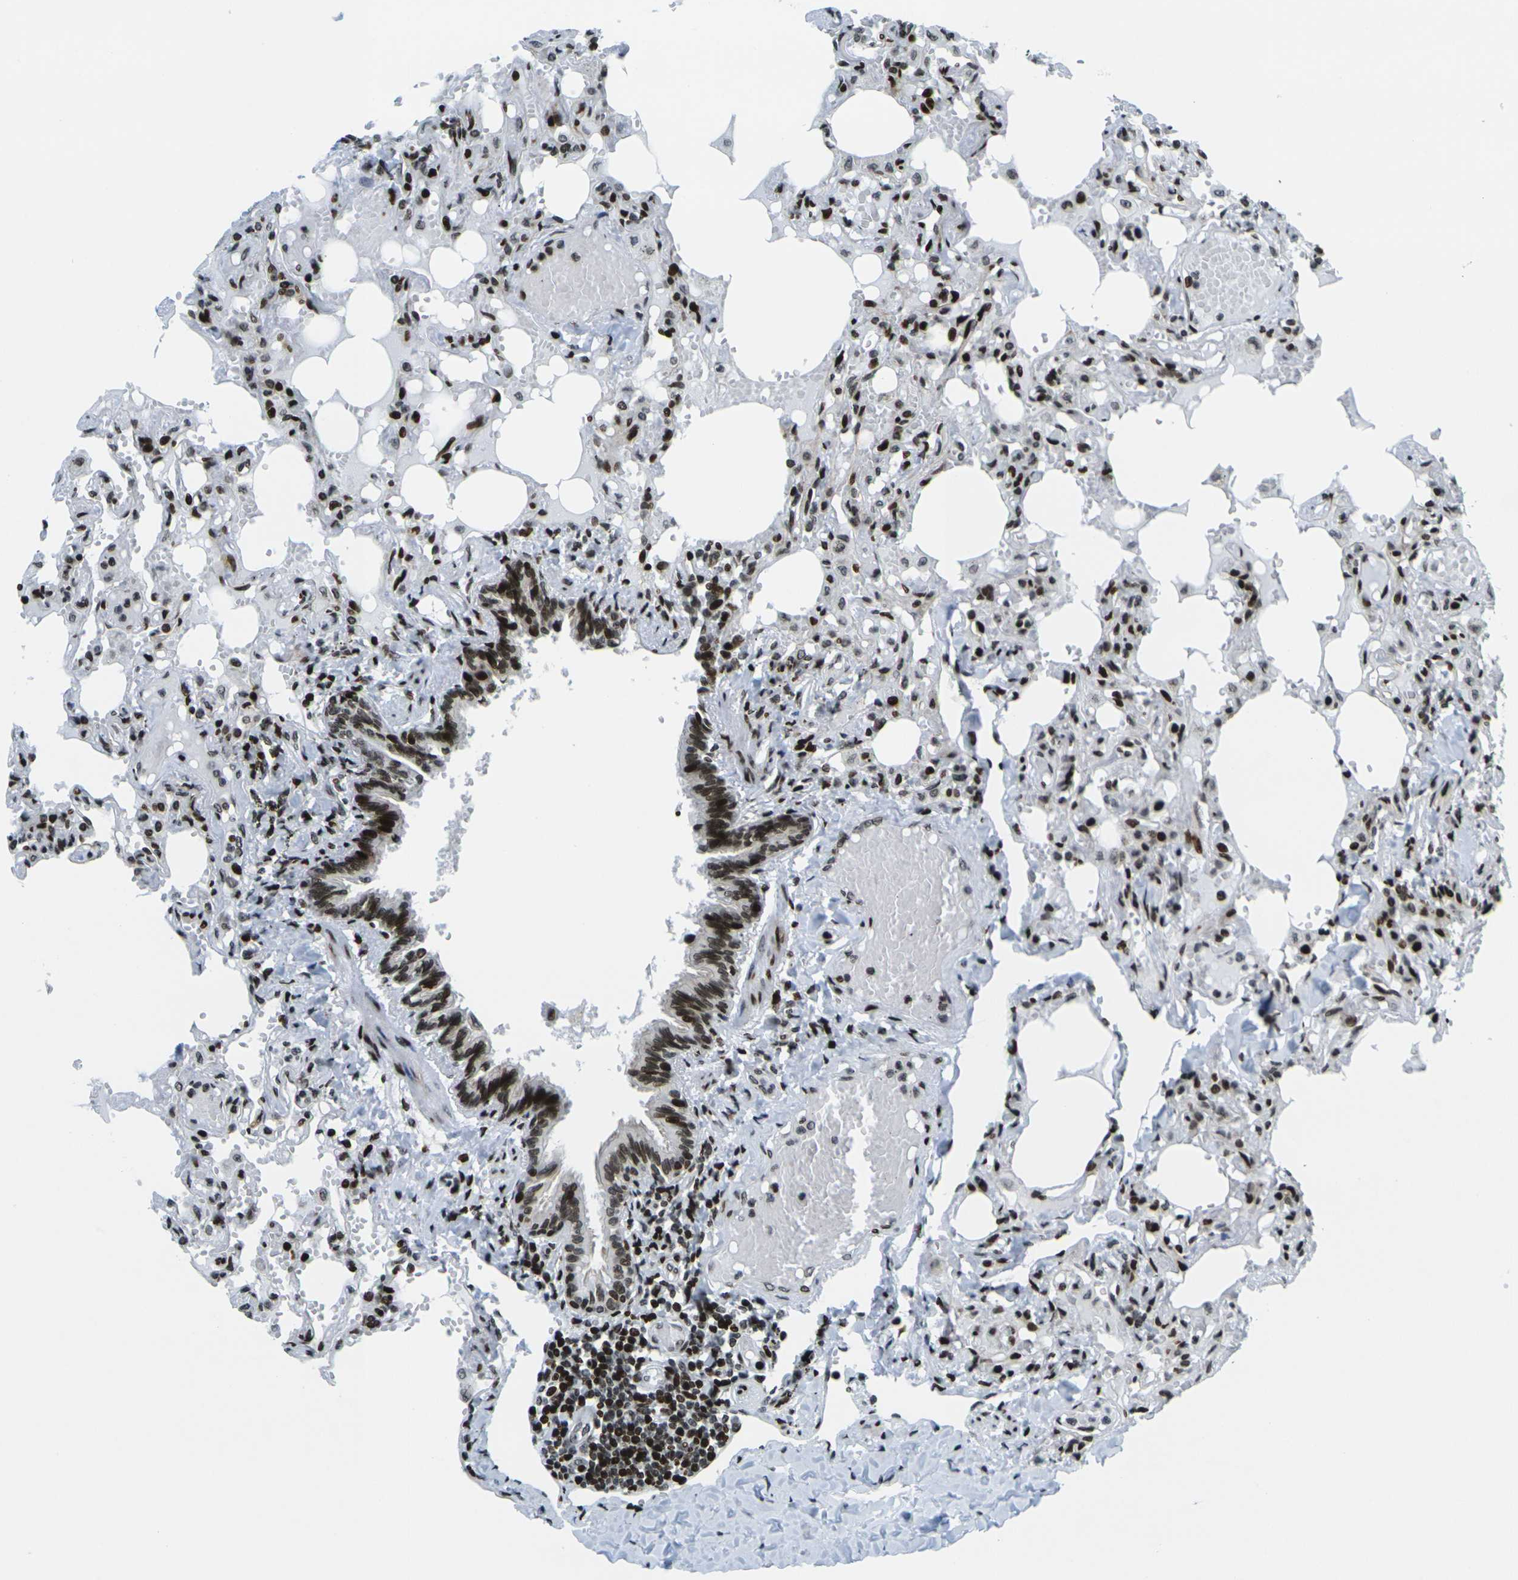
{"staining": {"intensity": "strong", "quantity": ">75%", "location": "nuclear"}, "tissue": "lung", "cell_type": "Alveolar cells", "image_type": "normal", "snomed": [{"axis": "morphology", "description": "Normal tissue, NOS"}, {"axis": "topography", "description": "Lung"}], "caption": "Benign lung demonstrates strong nuclear positivity in approximately >75% of alveolar cells.", "gene": "H3", "patient": {"sex": "male", "age": 21}}